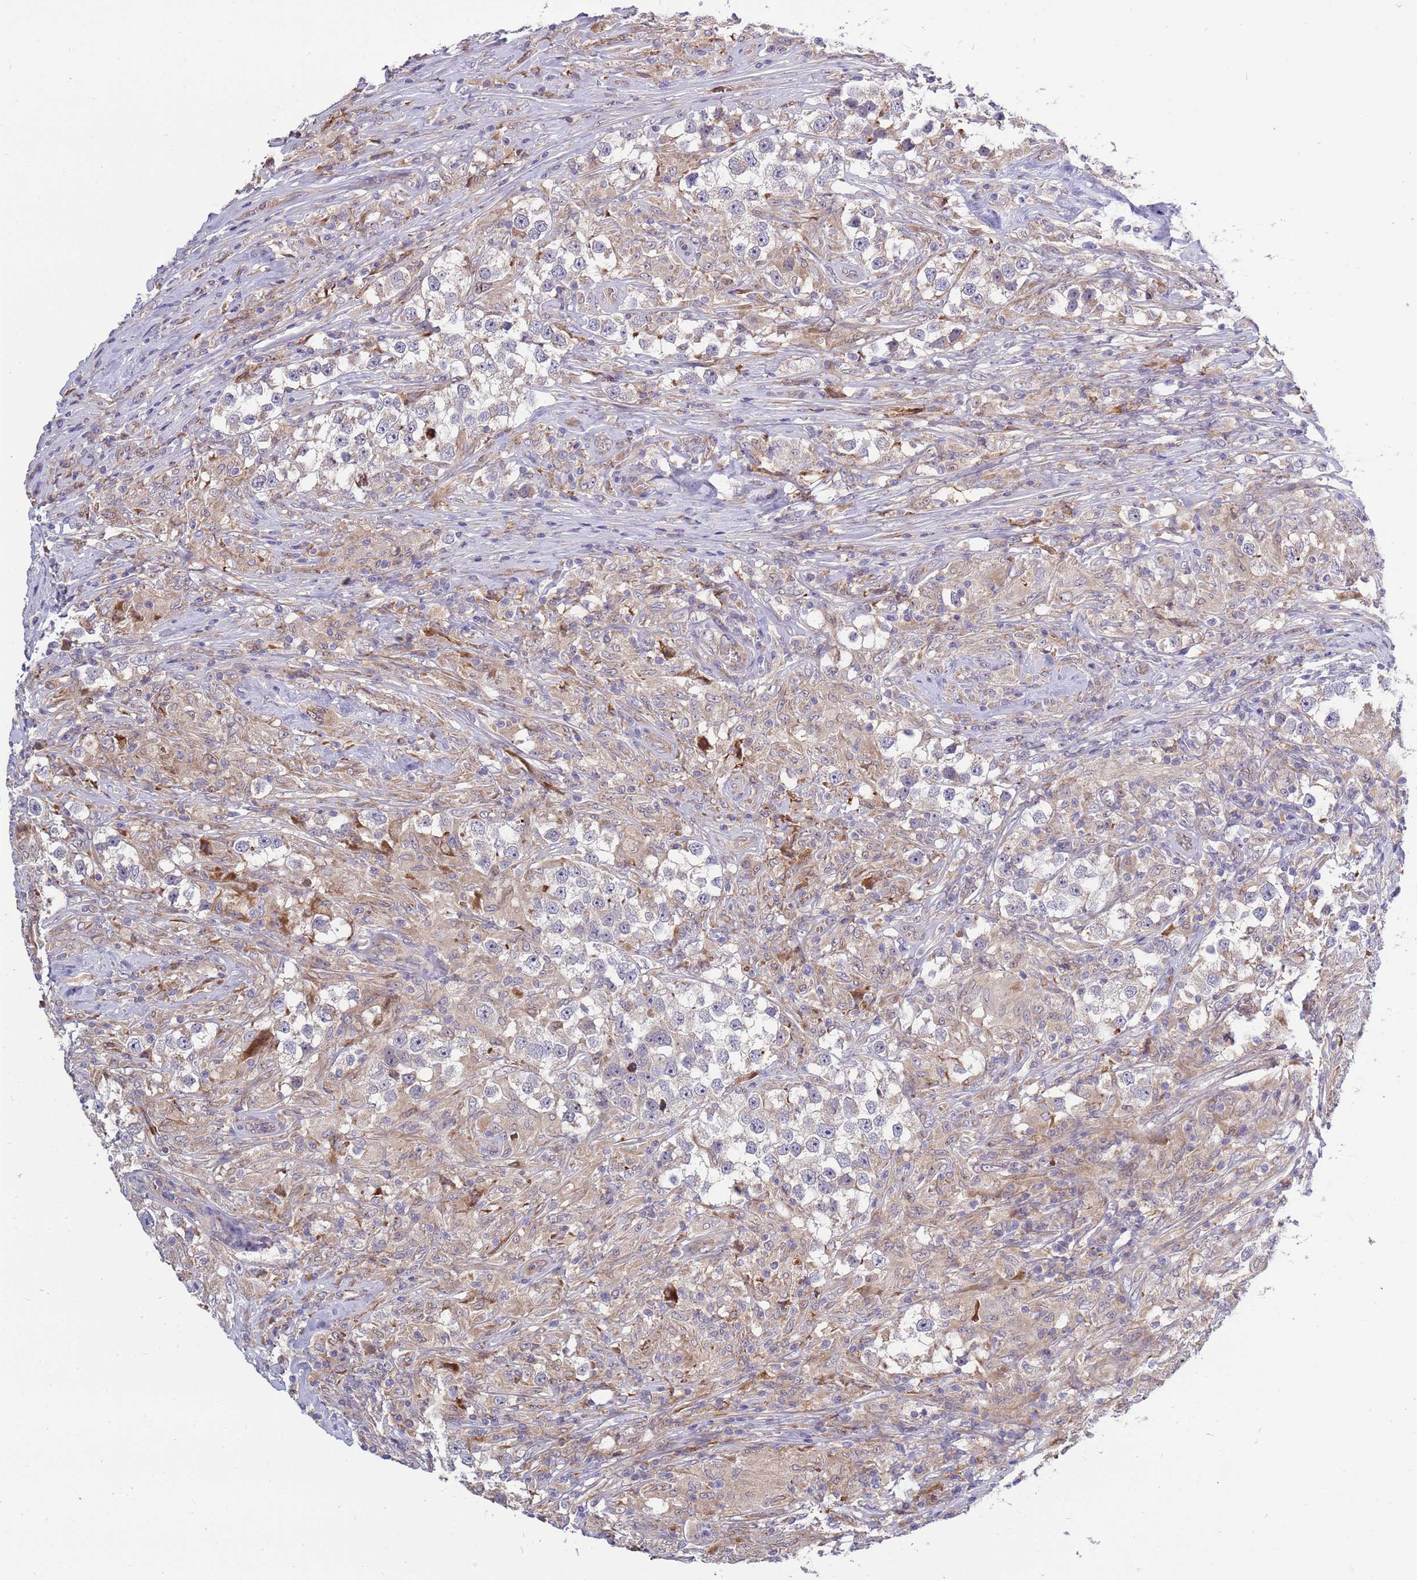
{"staining": {"intensity": "negative", "quantity": "none", "location": "none"}, "tissue": "testis cancer", "cell_type": "Tumor cells", "image_type": "cancer", "snomed": [{"axis": "morphology", "description": "Seminoma, NOS"}, {"axis": "topography", "description": "Testis"}], "caption": "DAB (3,3'-diaminobenzidine) immunohistochemical staining of human testis cancer reveals no significant positivity in tumor cells.", "gene": "RAPGEF4", "patient": {"sex": "male", "age": 46}}